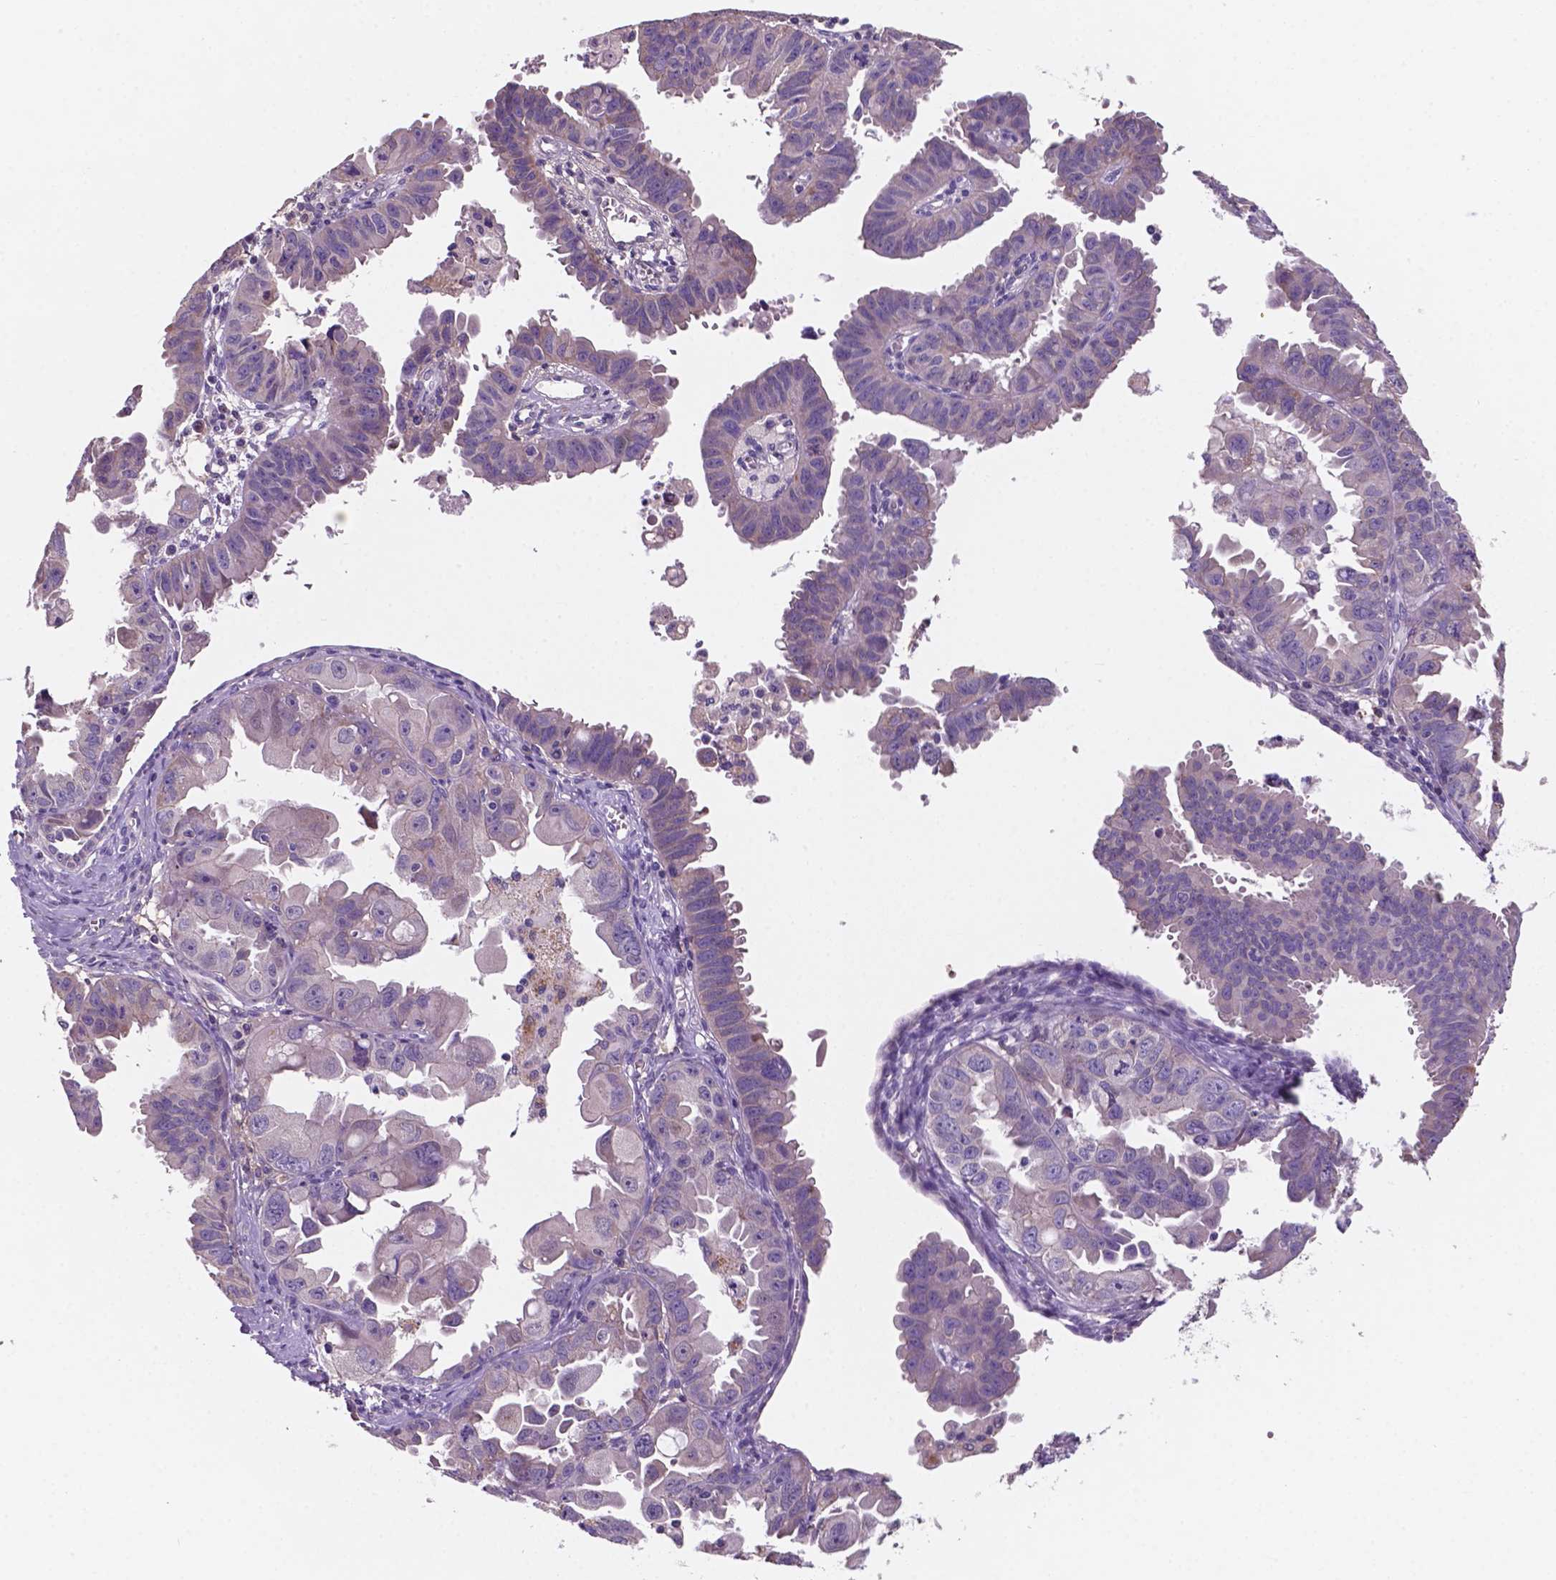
{"staining": {"intensity": "moderate", "quantity": "<25%", "location": "cytoplasmic/membranous"}, "tissue": "ovarian cancer", "cell_type": "Tumor cells", "image_type": "cancer", "snomed": [{"axis": "morphology", "description": "Carcinoma, endometroid"}, {"axis": "topography", "description": "Ovary"}], "caption": "Brown immunohistochemical staining in human ovarian cancer (endometroid carcinoma) exhibits moderate cytoplasmic/membranous staining in about <25% of tumor cells.", "gene": "MKRN2OS", "patient": {"sex": "female", "age": 85}}